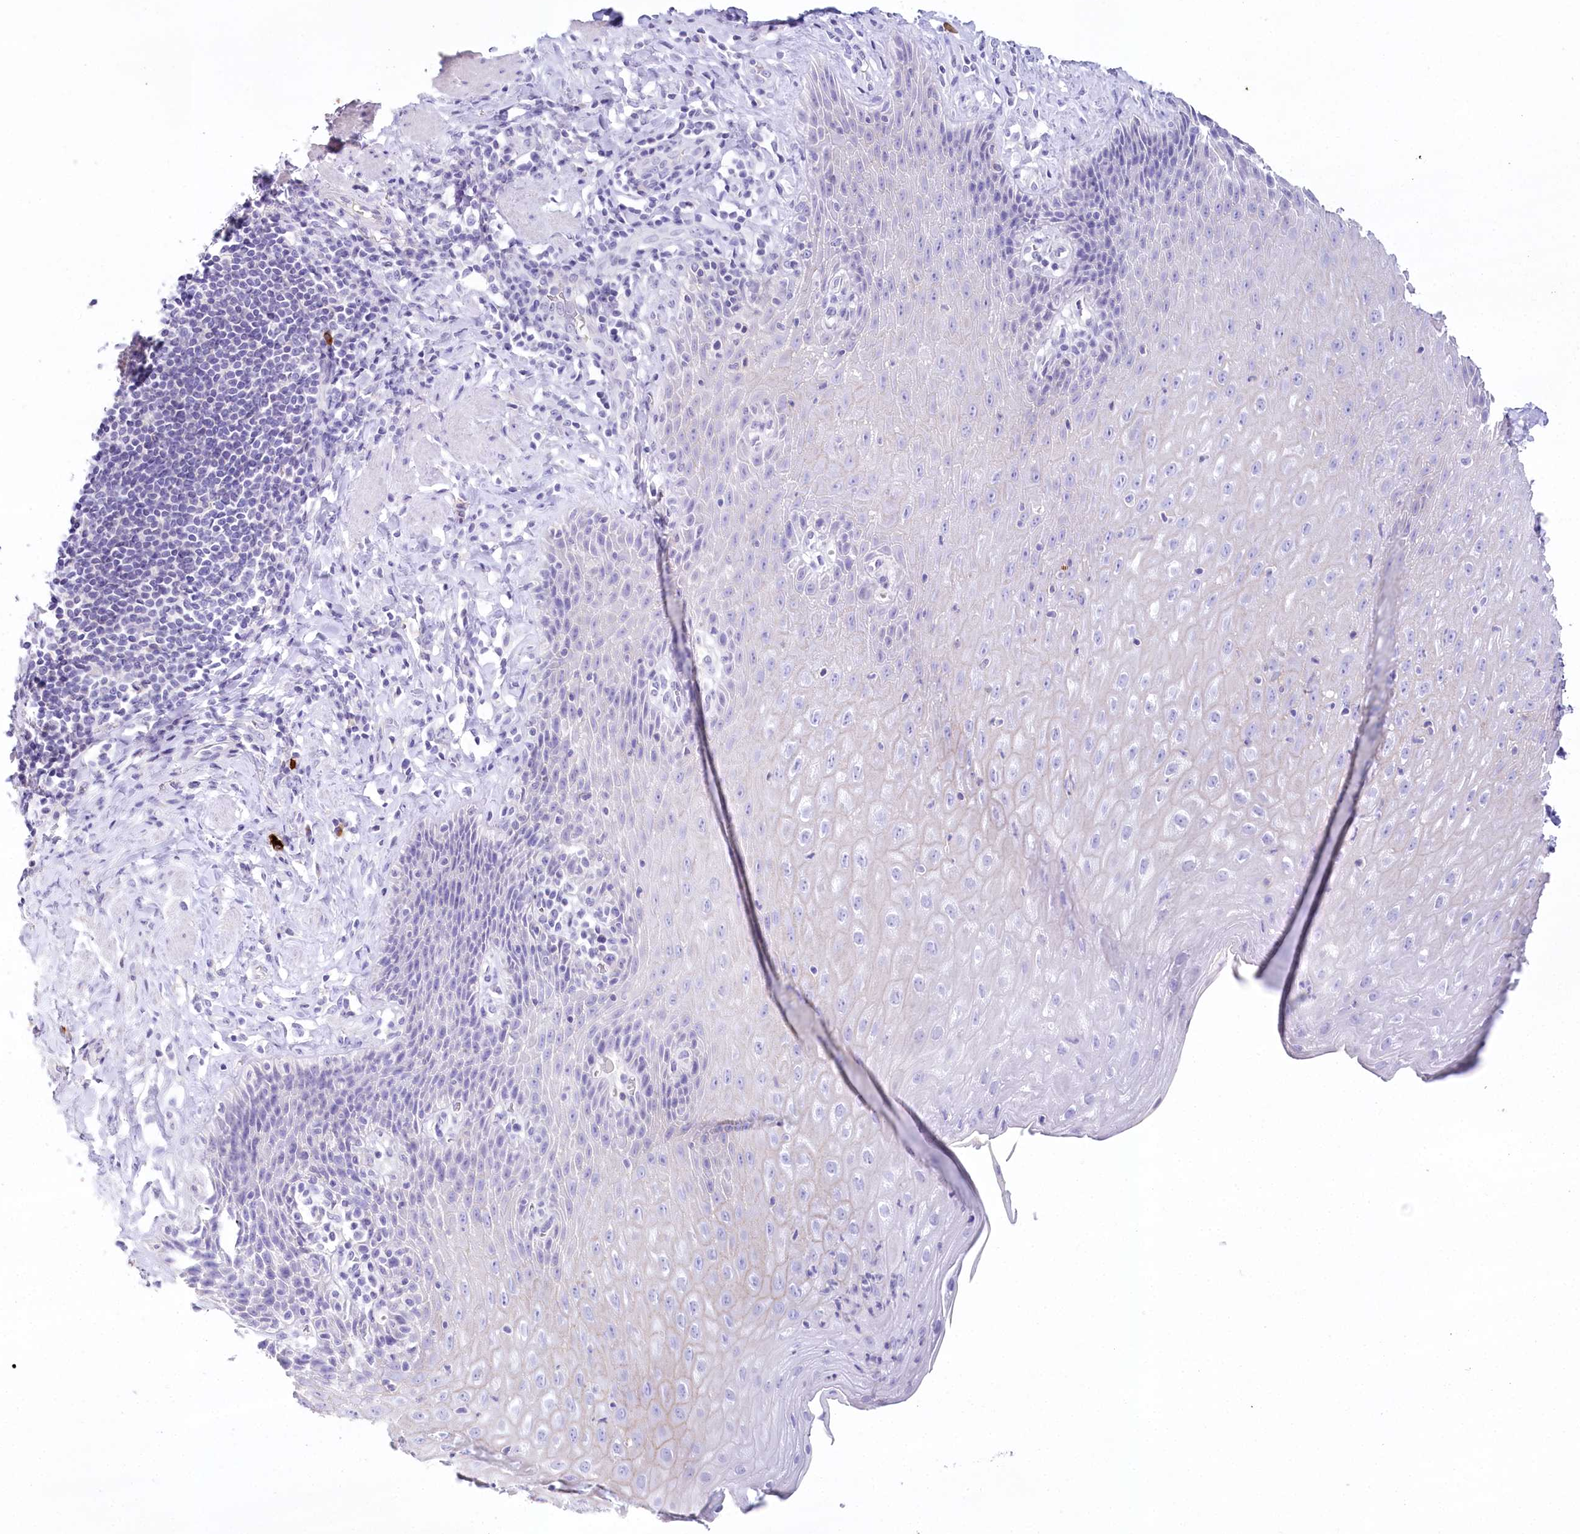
{"staining": {"intensity": "weak", "quantity": "<25%", "location": "cytoplasmic/membranous"}, "tissue": "esophagus", "cell_type": "Squamous epithelial cells", "image_type": "normal", "snomed": [{"axis": "morphology", "description": "Normal tissue, NOS"}, {"axis": "topography", "description": "Esophagus"}], "caption": "A photomicrograph of human esophagus is negative for staining in squamous epithelial cells. The staining was performed using DAB to visualize the protein expression in brown, while the nuclei were stained in blue with hematoxylin (Magnification: 20x).", "gene": "MYOZ1", "patient": {"sex": "female", "age": 61}}